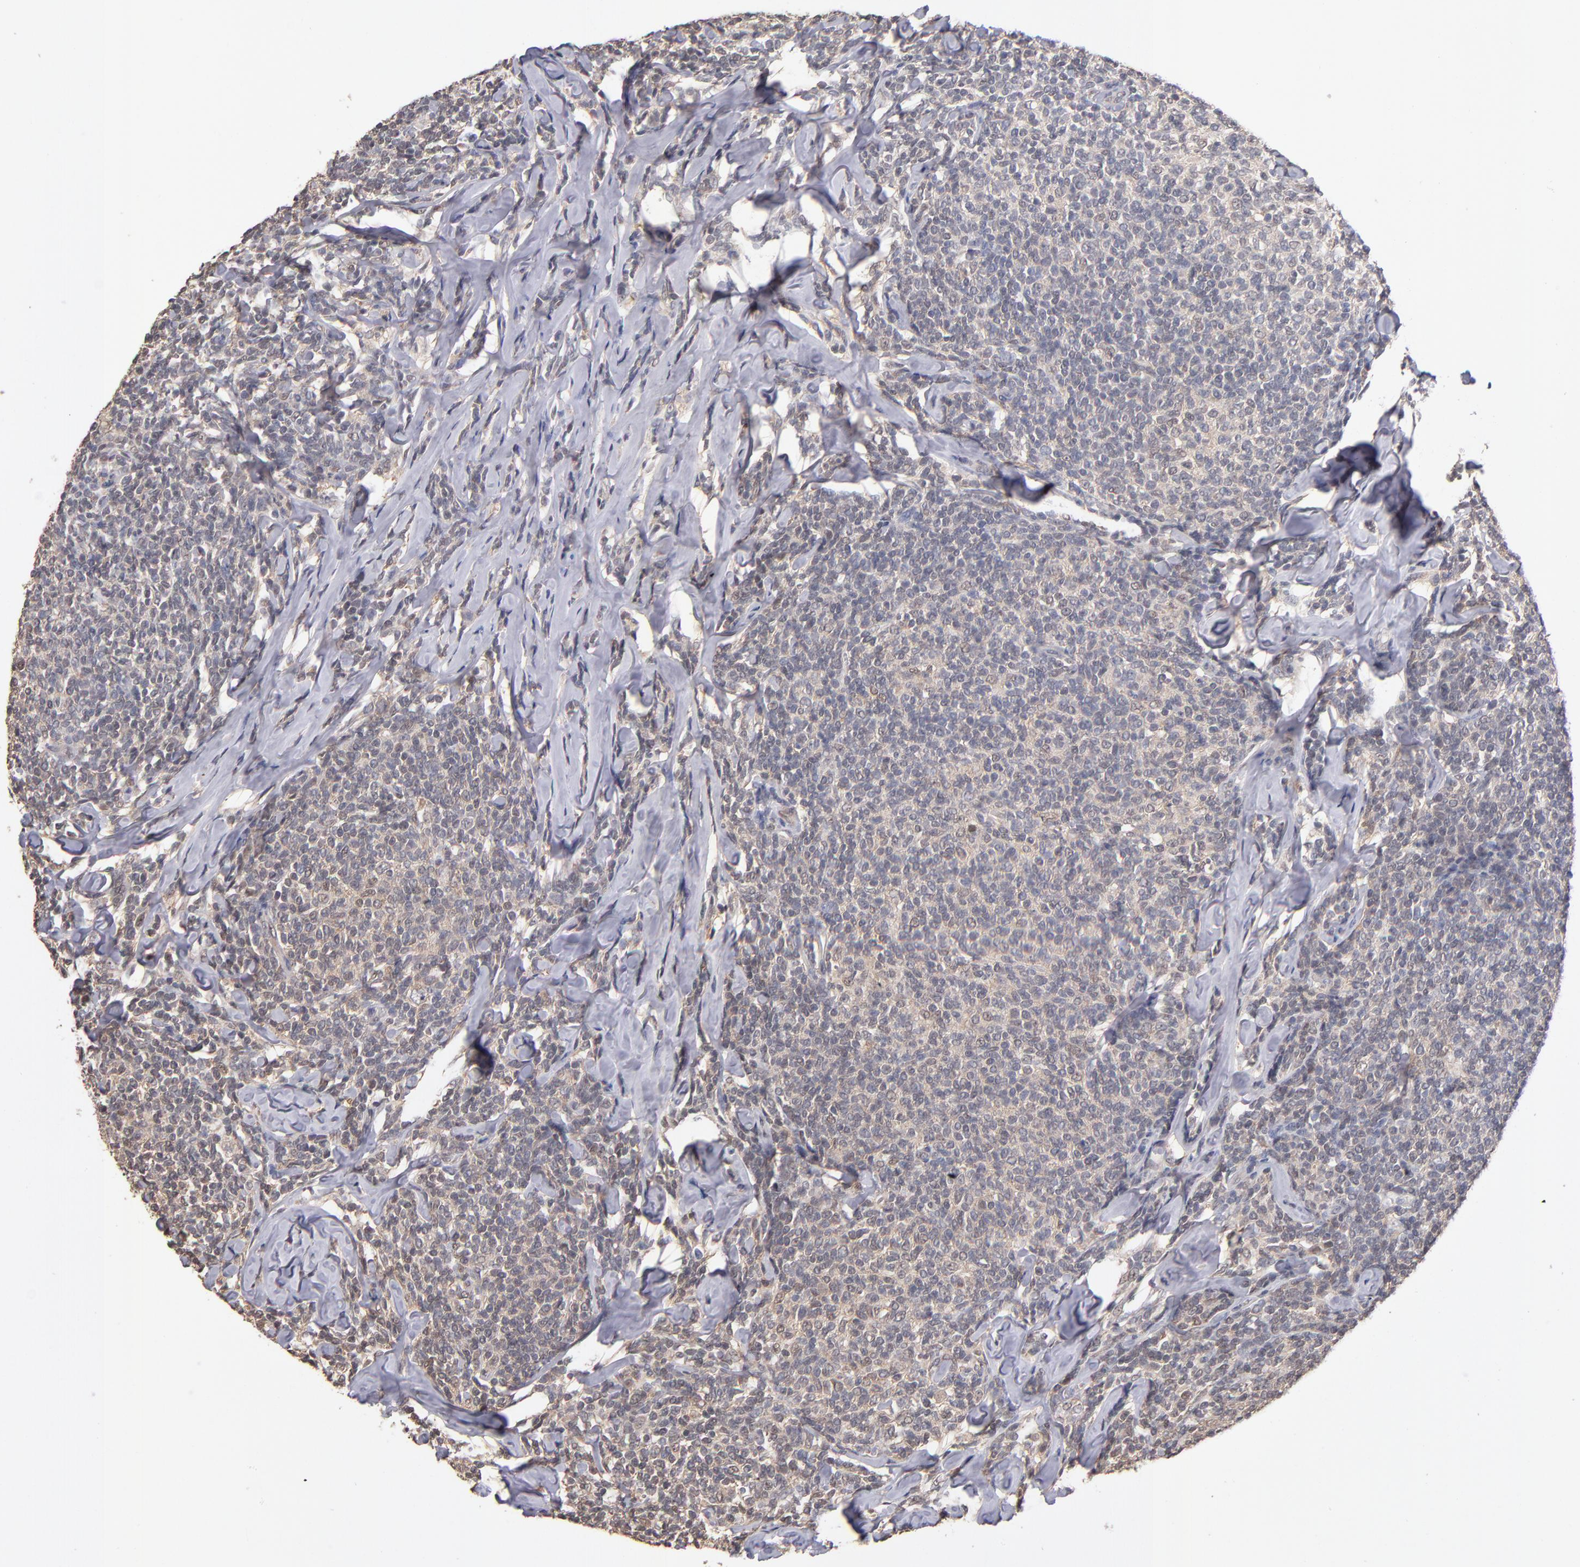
{"staining": {"intensity": "weak", "quantity": "<25%", "location": "cytoplasmic/membranous"}, "tissue": "lymphoma", "cell_type": "Tumor cells", "image_type": "cancer", "snomed": [{"axis": "morphology", "description": "Malignant lymphoma, non-Hodgkin's type, Low grade"}, {"axis": "topography", "description": "Lymph node"}], "caption": "There is no significant staining in tumor cells of lymphoma.", "gene": "PSMD10", "patient": {"sex": "female", "age": 56}}